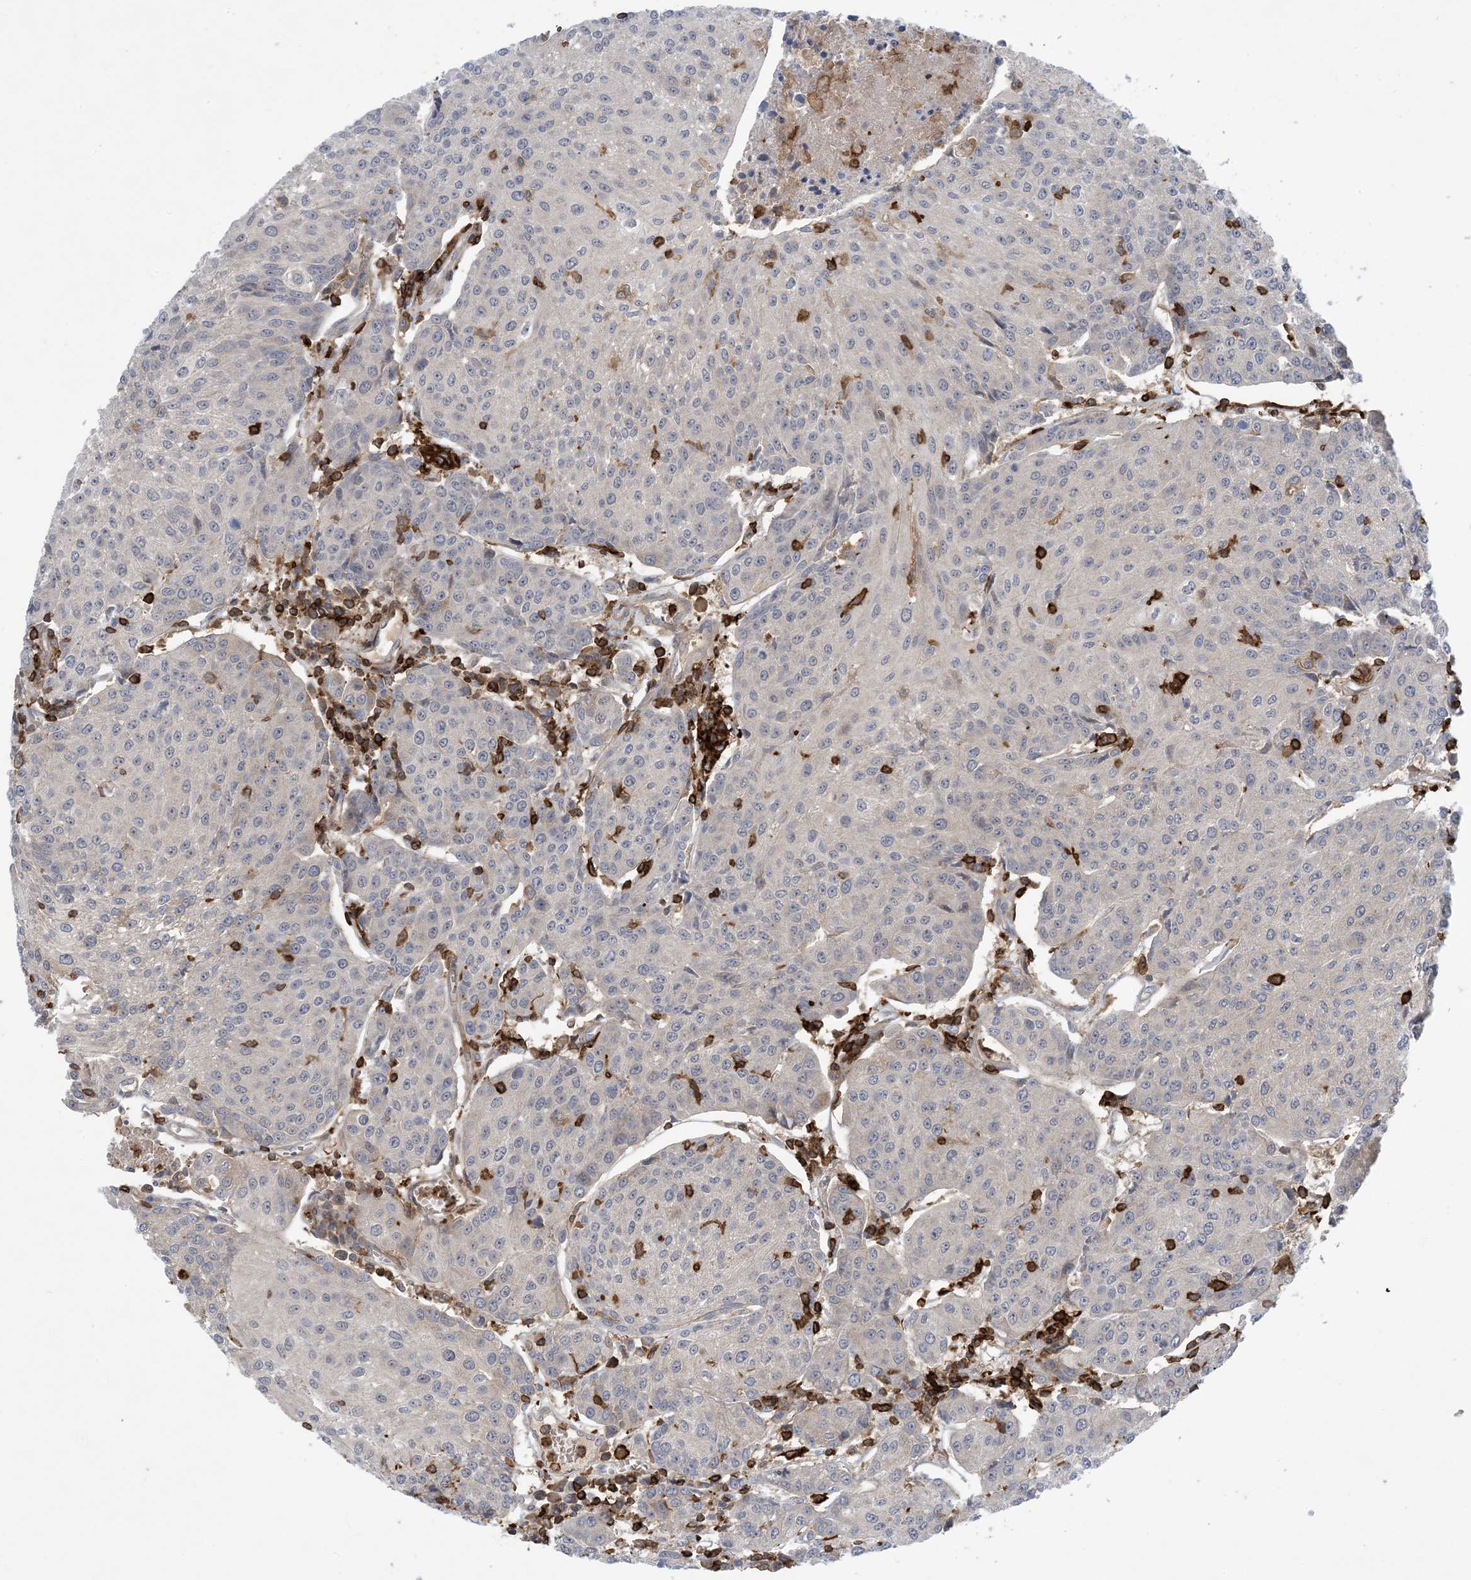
{"staining": {"intensity": "negative", "quantity": "none", "location": "none"}, "tissue": "urothelial cancer", "cell_type": "Tumor cells", "image_type": "cancer", "snomed": [{"axis": "morphology", "description": "Urothelial carcinoma, High grade"}, {"axis": "topography", "description": "Urinary bladder"}], "caption": "High power microscopy histopathology image of an immunohistochemistry (IHC) histopathology image of high-grade urothelial carcinoma, revealing no significant positivity in tumor cells.", "gene": "AK9", "patient": {"sex": "female", "age": 85}}